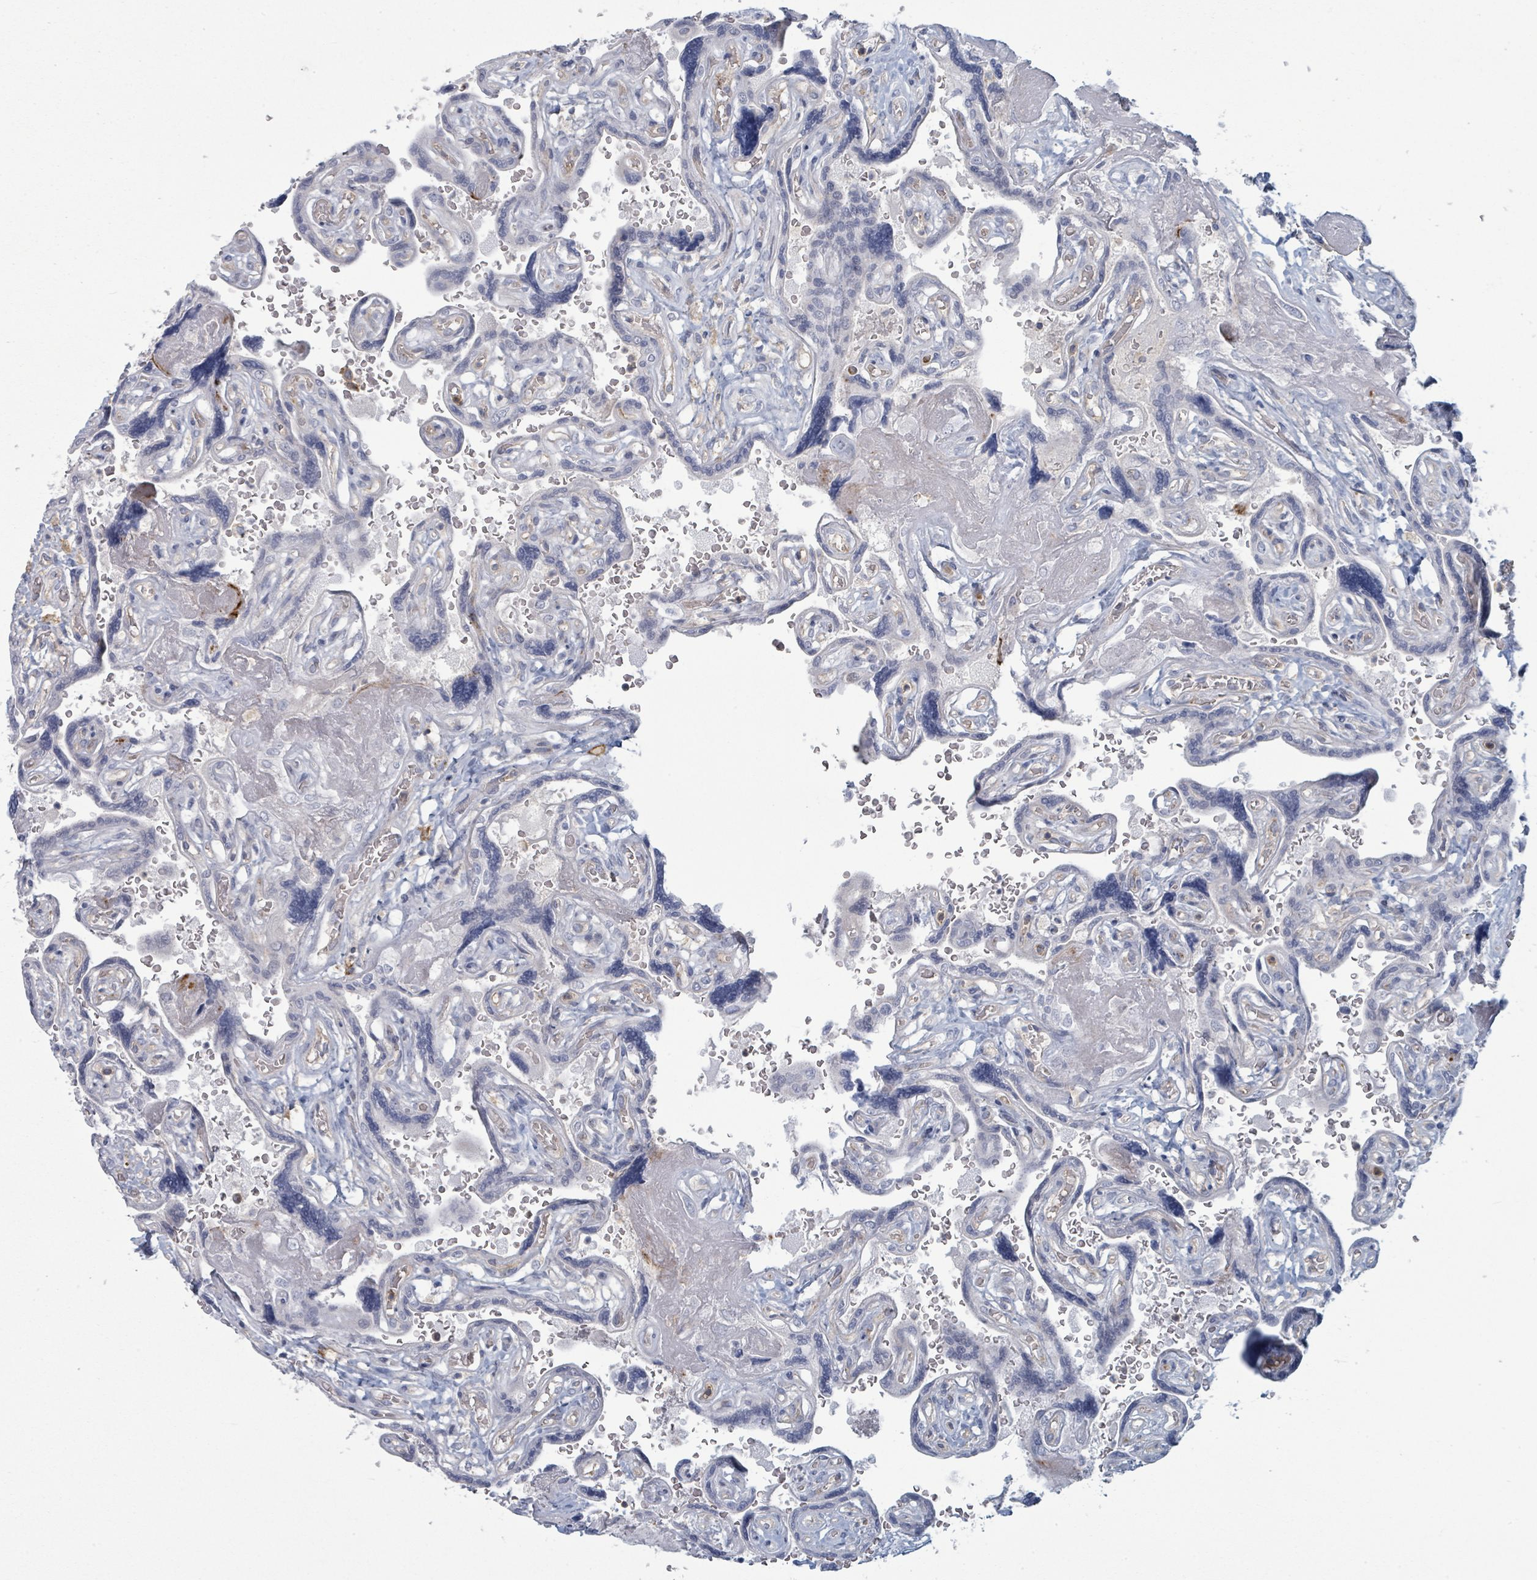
{"staining": {"intensity": "negative", "quantity": "none", "location": "none"}, "tissue": "placenta", "cell_type": "Decidual cells", "image_type": "normal", "snomed": [{"axis": "morphology", "description": "Normal tissue, NOS"}, {"axis": "topography", "description": "Placenta"}], "caption": "Immunohistochemistry histopathology image of benign placenta: placenta stained with DAB (3,3'-diaminobenzidine) displays no significant protein positivity in decidual cells.", "gene": "TNFRSF14", "patient": {"sex": "female", "age": 32}}